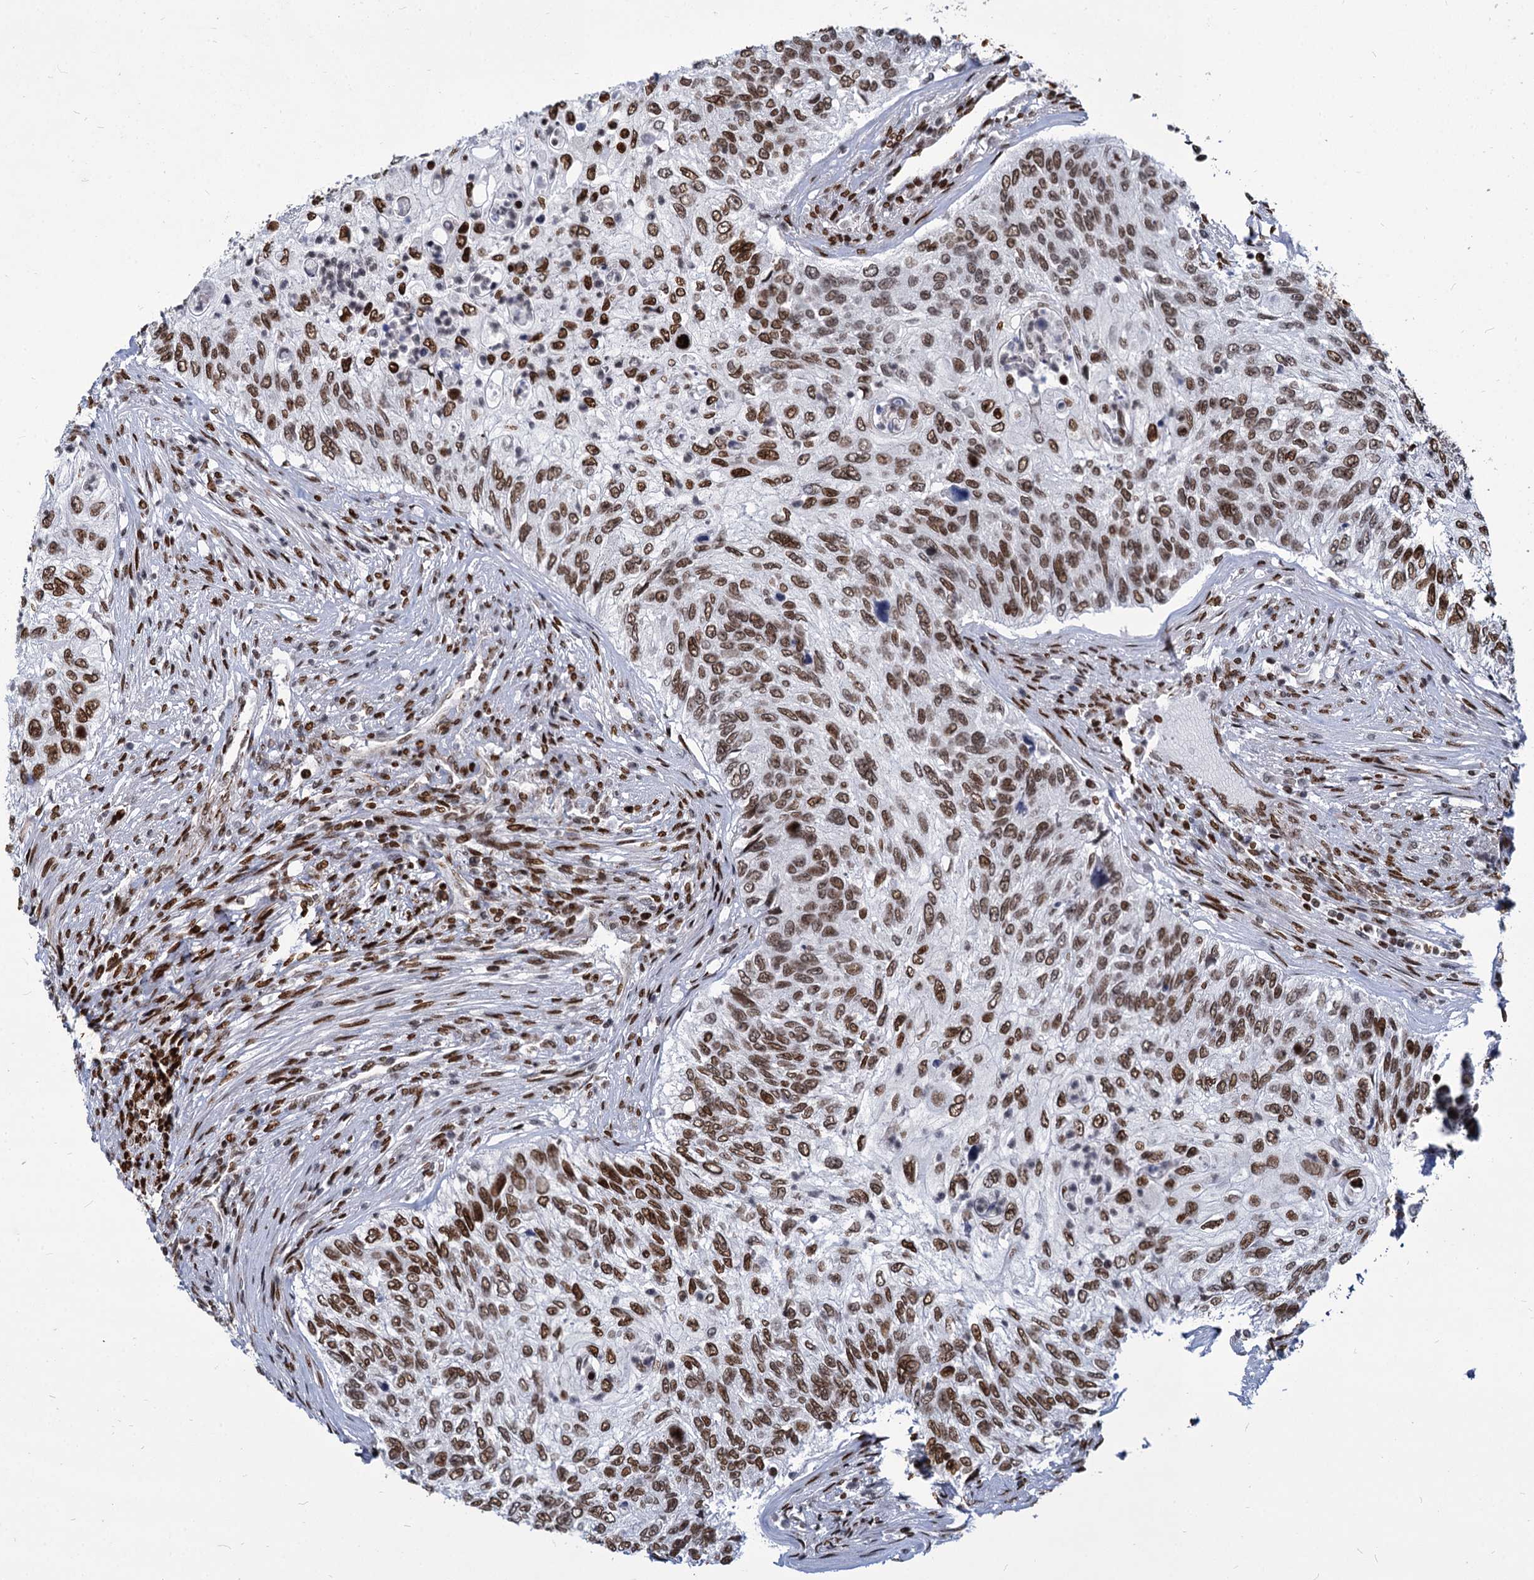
{"staining": {"intensity": "strong", "quantity": ">75%", "location": "nuclear"}, "tissue": "urothelial cancer", "cell_type": "Tumor cells", "image_type": "cancer", "snomed": [{"axis": "morphology", "description": "Urothelial carcinoma, High grade"}, {"axis": "topography", "description": "Urinary bladder"}], "caption": "IHC image of neoplastic tissue: high-grade urothelial carcinoma stained using immunohistochemistry demonstrates high levels of strong protein expression localized specifically in the nuclear of tumor cells, appearing as a nuclear brown color.", "gene": "MECP2", "patient": {"sex": "female", "age": 60}}